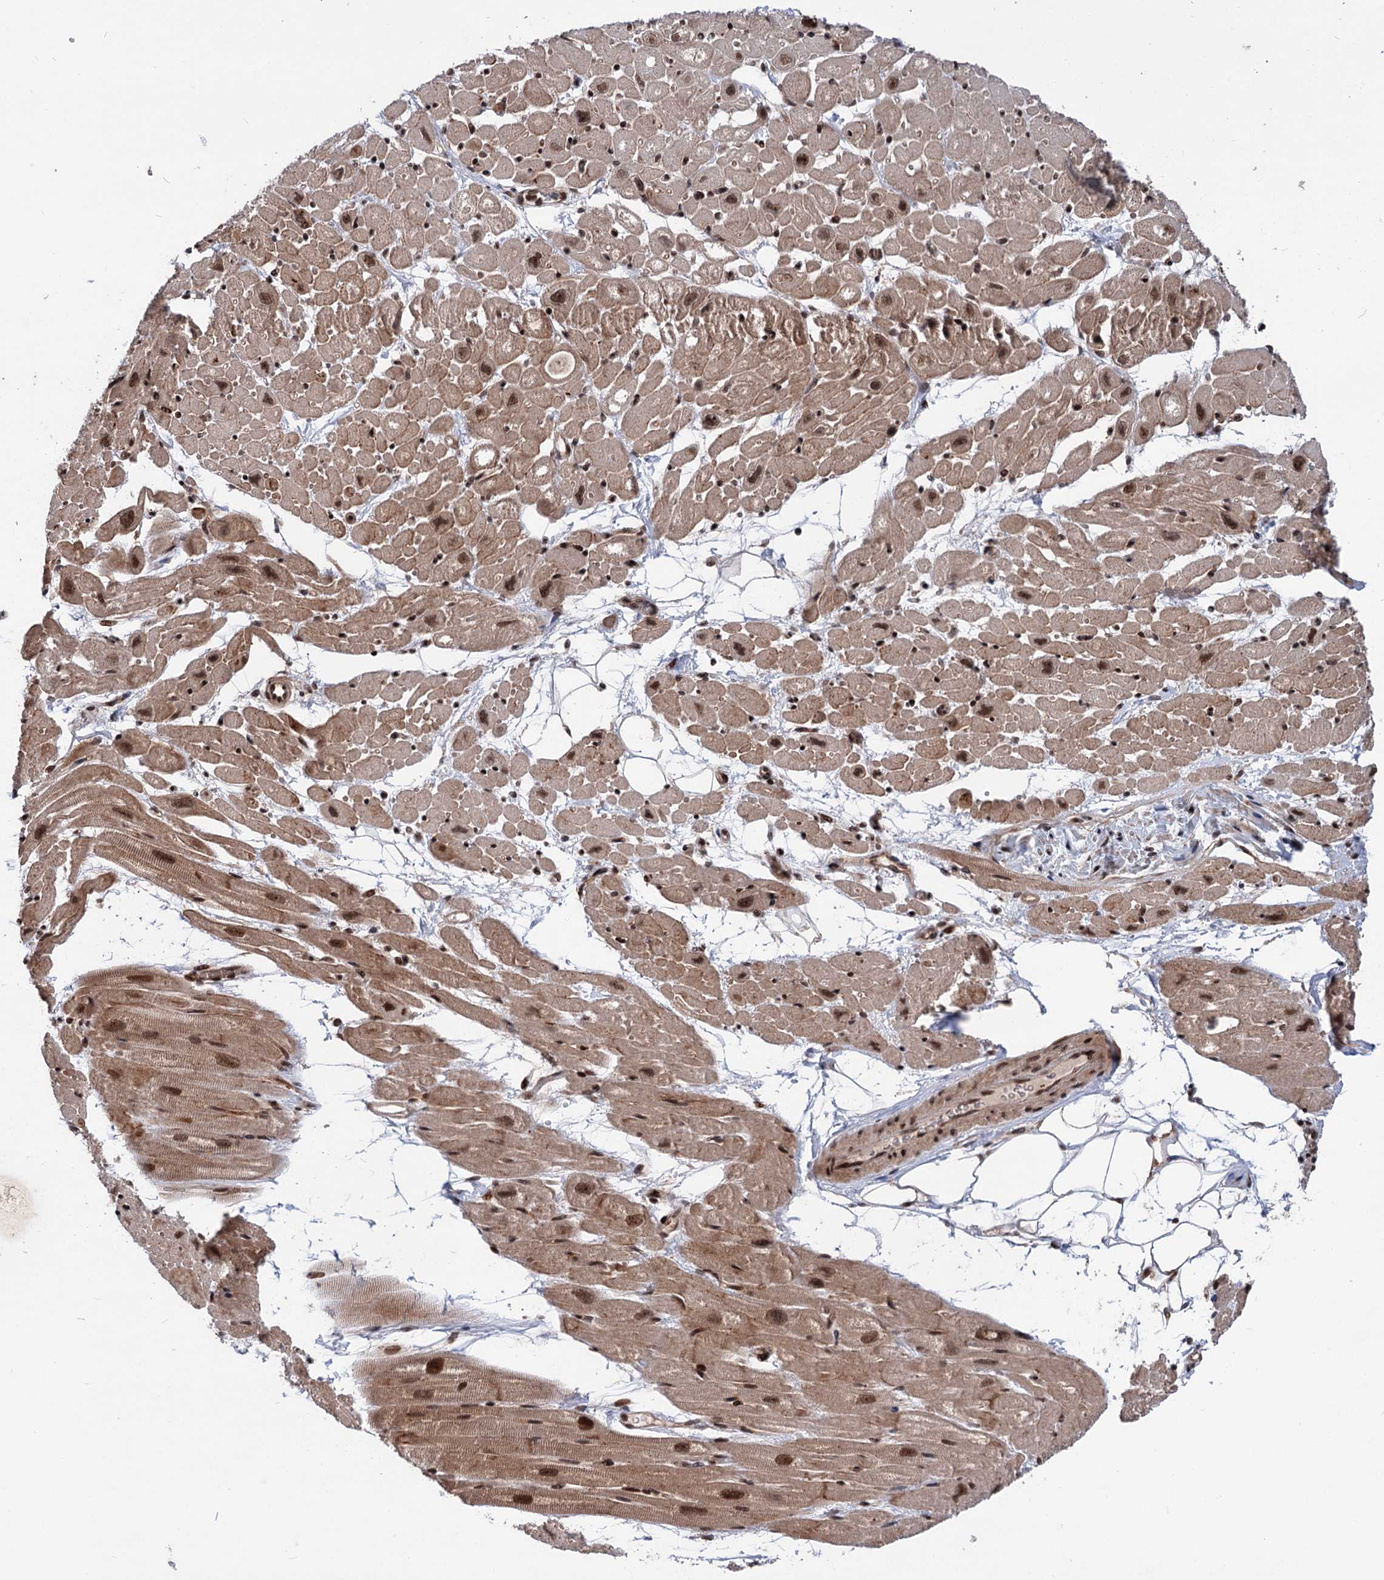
{"staining": {"intensity": "moderate", "quantity": ">75%", "location": "cytoplasmic/membranous,nuclear"}, "tissue": "heart muscle", "cell_type": "Cardiomyocytes", "image_type": "normal", "snomed": [{"axis": "morphology", "description": "Normal tissue, NOS"}, {"axis": "topography", "description": "Heart"}], "caption": "A high-resolution micrograph shows immunohistochemistry (IHC) staining of benign heart muscle, which reveals moderate cytoplasmic/membranous,nuclear positivity in approximately >75% of cardiomyocytes.", "gene": "MAML1", "patient": {"sex": "male", "age": 50}}